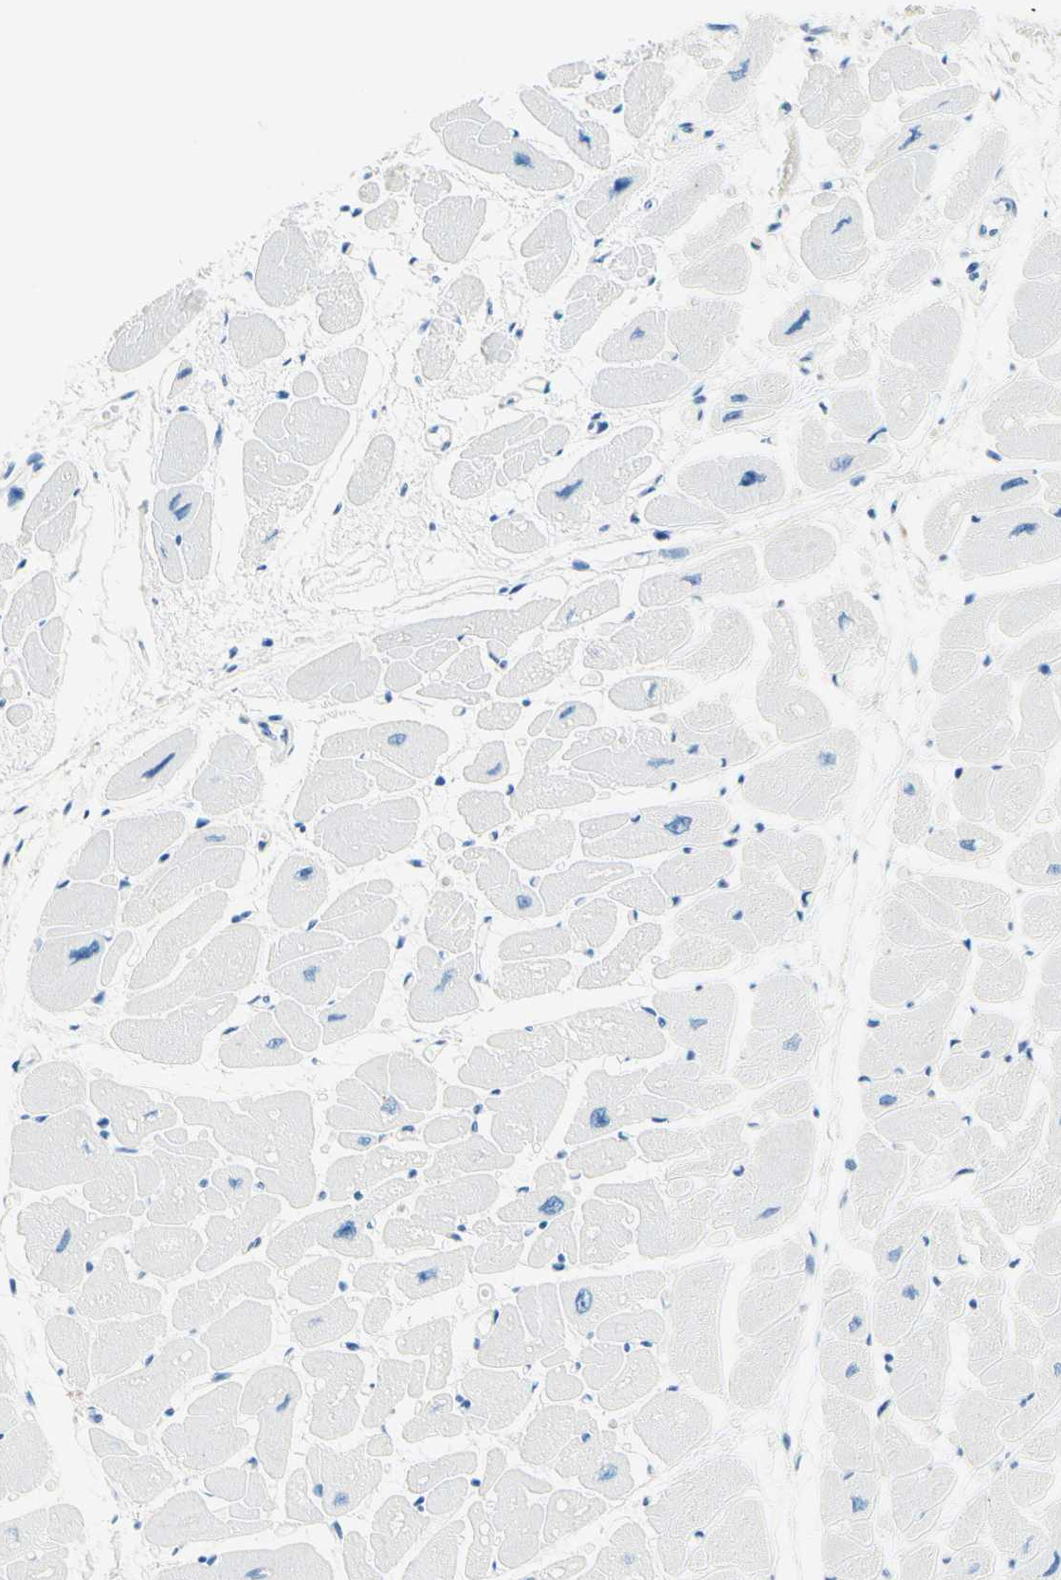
{"staining": {"intensity": "negative", "quantity": "none", "location": "none"}, "tissue": "heart muscle", "cell_type": "Cardiomyocytes", "image_type": "normal", "snomed": [{"axis": "morphology", "description": "Normal tissue, NOS"}, {"axis": "topography", "description": "Heart"}], "caption": "DAB (3,3'-diaminobenzidine) immunohistochemical staining of benign heart muscle displays no significant positivity in cardiomyocytes. (Brightfield microscopy of DAB (3,3'-diaminobenzidine) immunohistochemistry at high magnification).", "gene": "PASD1", "patient": {"sex": "female", "age": 54}}